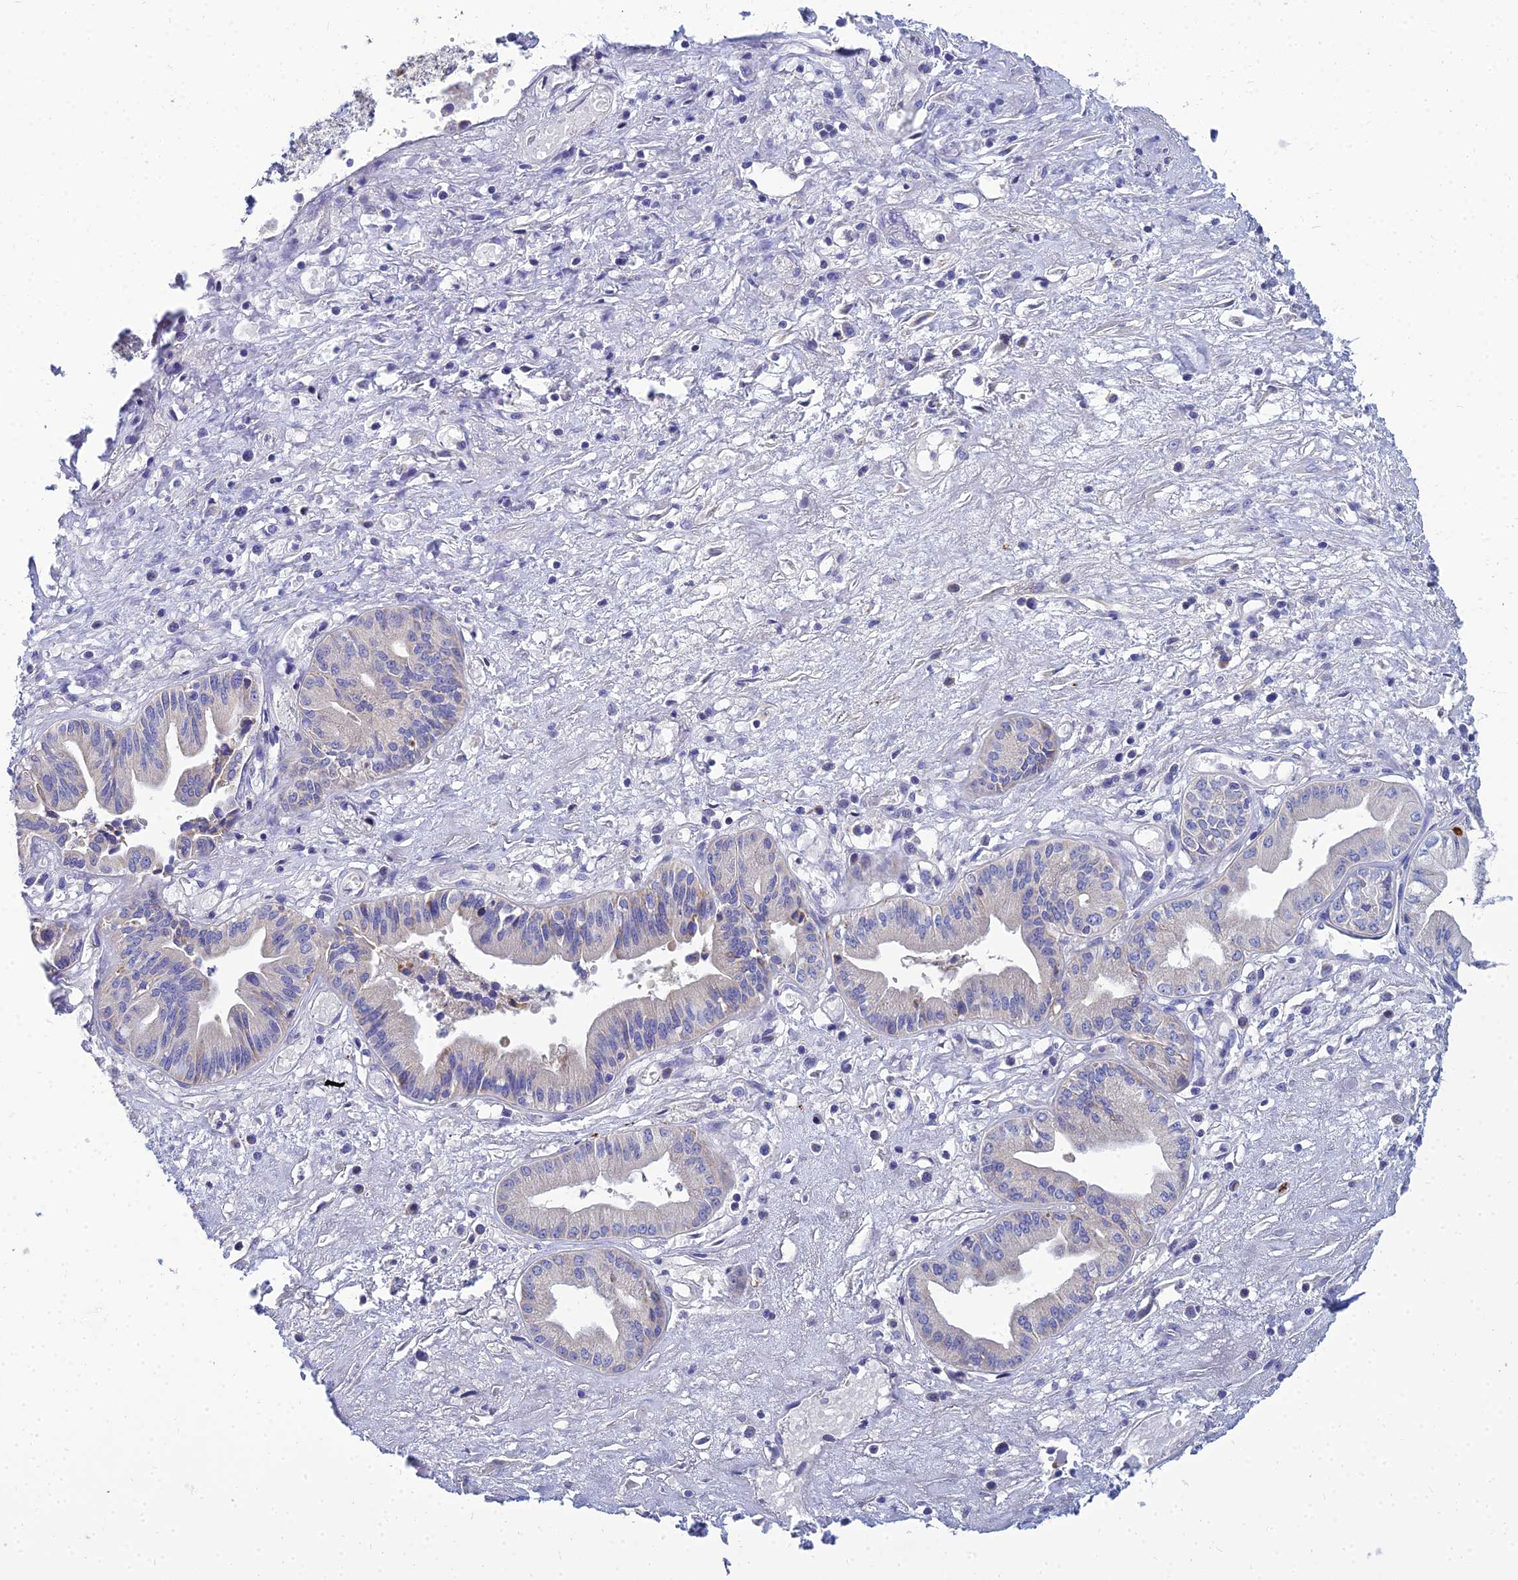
{"staining": {"intensity": "negative", "quantity": "none", "location": "none"}, "tissue": "pancreatic cancer", "cell_type": "Tumor cells", "image_type": "cancer", "snomed": [{"axis": "morphology", "description": "Adenocarcinoma, NOS"}, {"axis": "topography", "description": "Pancreas"}], "caption": "High power microscopy histopathology image of an IHC image of adenocarcinoma (pancreatic), revealing no significant staining in tumor cells.", "gene": "NPY", "patient": {"sex": "female", "age": 50}}